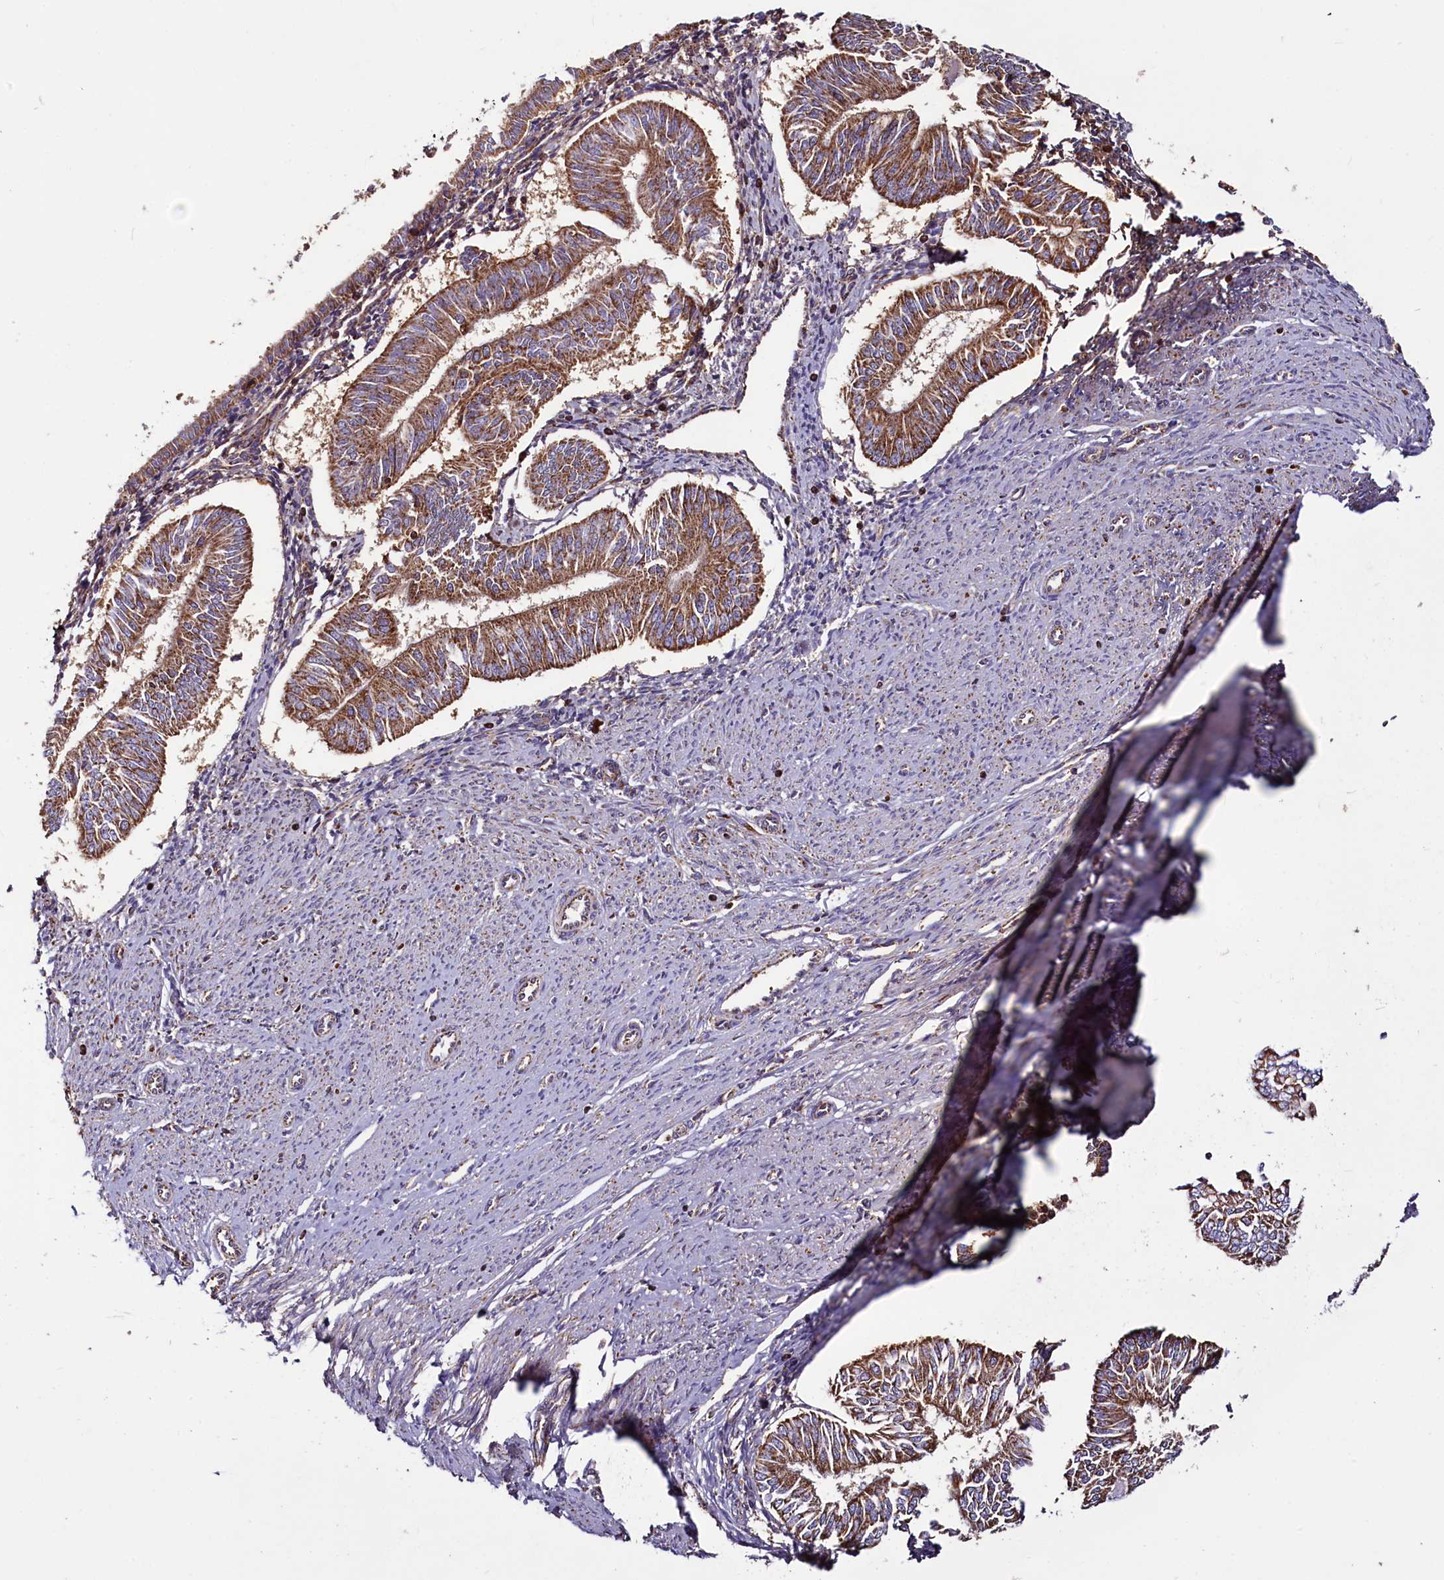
{"staining": {"intensity": "moderate", "quantity": ">75%", "location": "cytoplasmic/membranous"}, "tissue": "endometrial cancer", "cell_type": "Tumor cells", "image_type": "cancer", "snomed": [{"axis": "morphology", "description": "Adenocarcinoma, NOS"}, {"axis": "topography", "description": "Endometrium"}], "caption": "Protein expression analysis of endometrial cancer (adenocarcinoma) exhibits moderate cytoplasmic/membranous positivity in about >75% of tumor cells.", "gene": "NUDT15", "patient": {"sex": "female", "age": 58}}